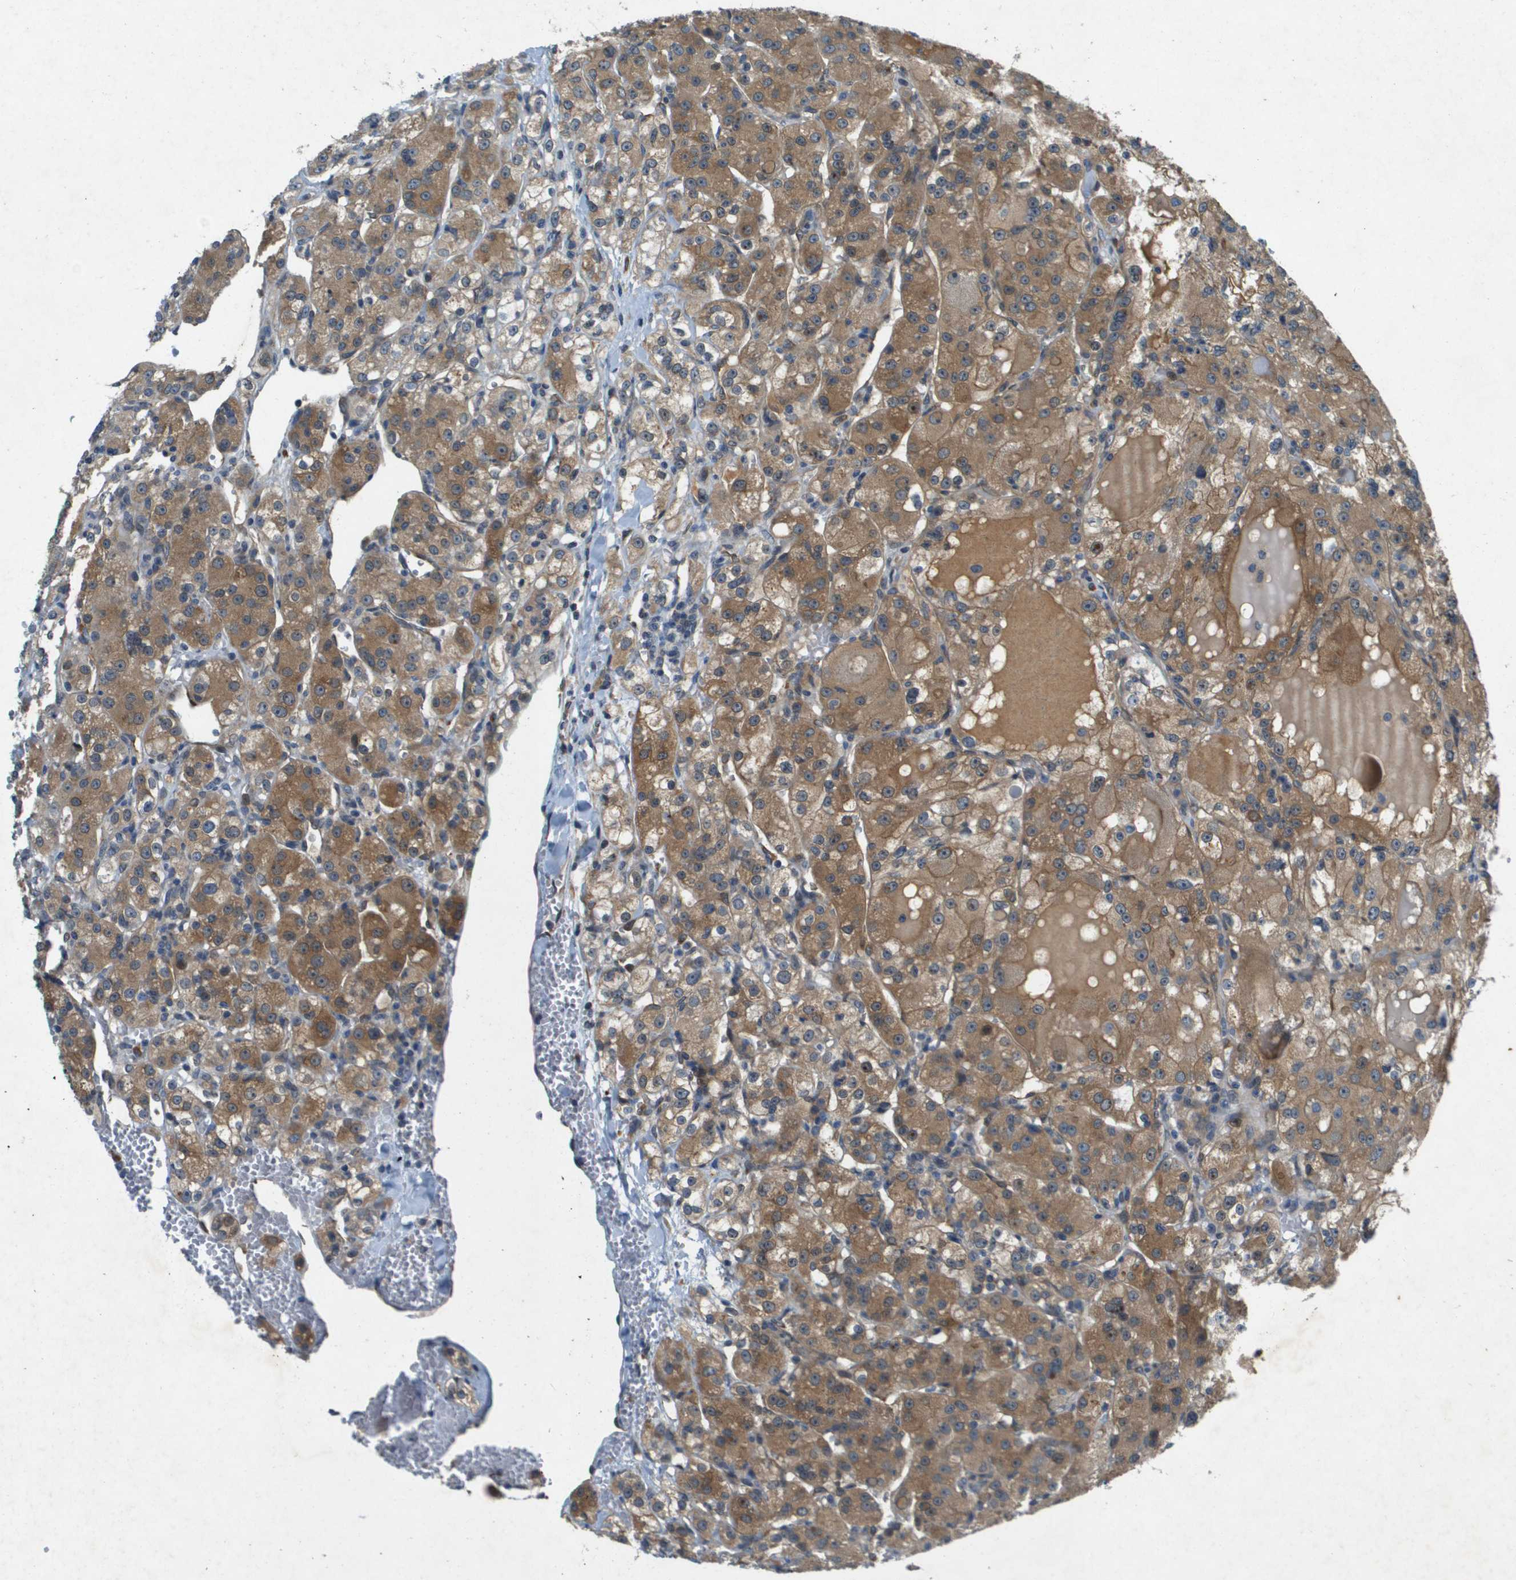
{"staining": {"intensity": "moderate", "quantity": ">75%", "location": "cytoplasmic/membranous"}, "tissue": "renal cancer", "cell_type": "Tumor cells", "image_type": "cancer", "snomed": [{"axis": "morphology", "description": "Normal tissue, NOS"}, {"axis": "morphology", "description": "Adenocarcinoma, NOS"}, {"axis": "topography", "description": "Kidney"}], "caption": "IHC of human renal cancer exhibits medium levels of moderate cytoplasmic/membranous staining in about >75% of tumor cells.", "gene": "PGAP3", "patient": {"sex": "male", "age": 61}}